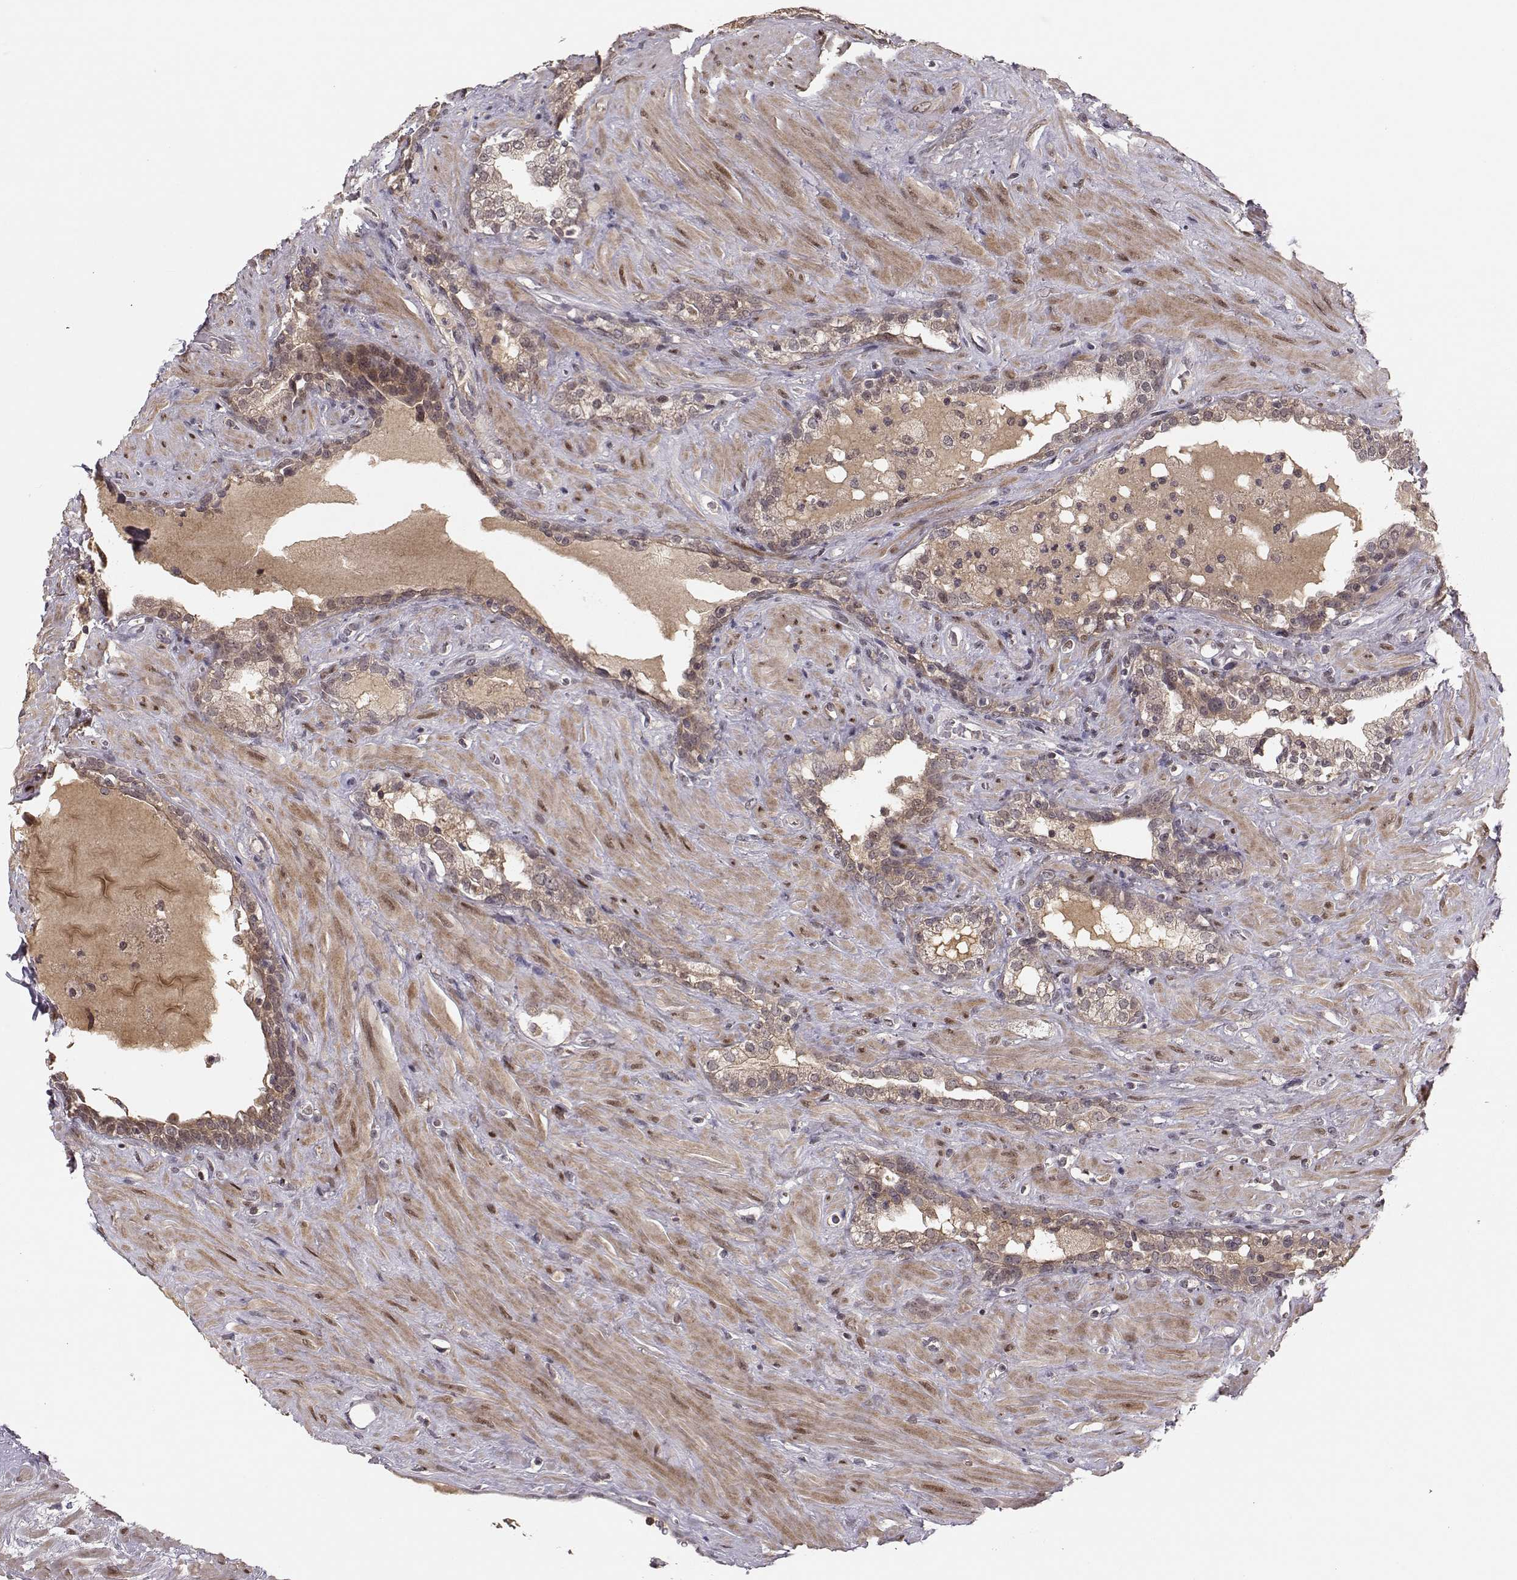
{"staining": {"intensity": "weak", "quantity": "25%-75%", "location": "cytoplasmic/membranous"}, "tissue": "prostate", "cell_type": "Glandular cells", "image_type": "normal", "snomed": [{"axis": "morphology", "description": "Normal tissue, NOS"}, {"axis": "topography", "description": "Prostate"}], "caption": "This micrograph reveals immunohistochemistry staining of normal human prostate, with low weak cytoplasmic/membranous staining in about 25%-75% of glandular cells.", "gene": "PLEKHG3", "patient": {"sex": "male", "age": 48}}